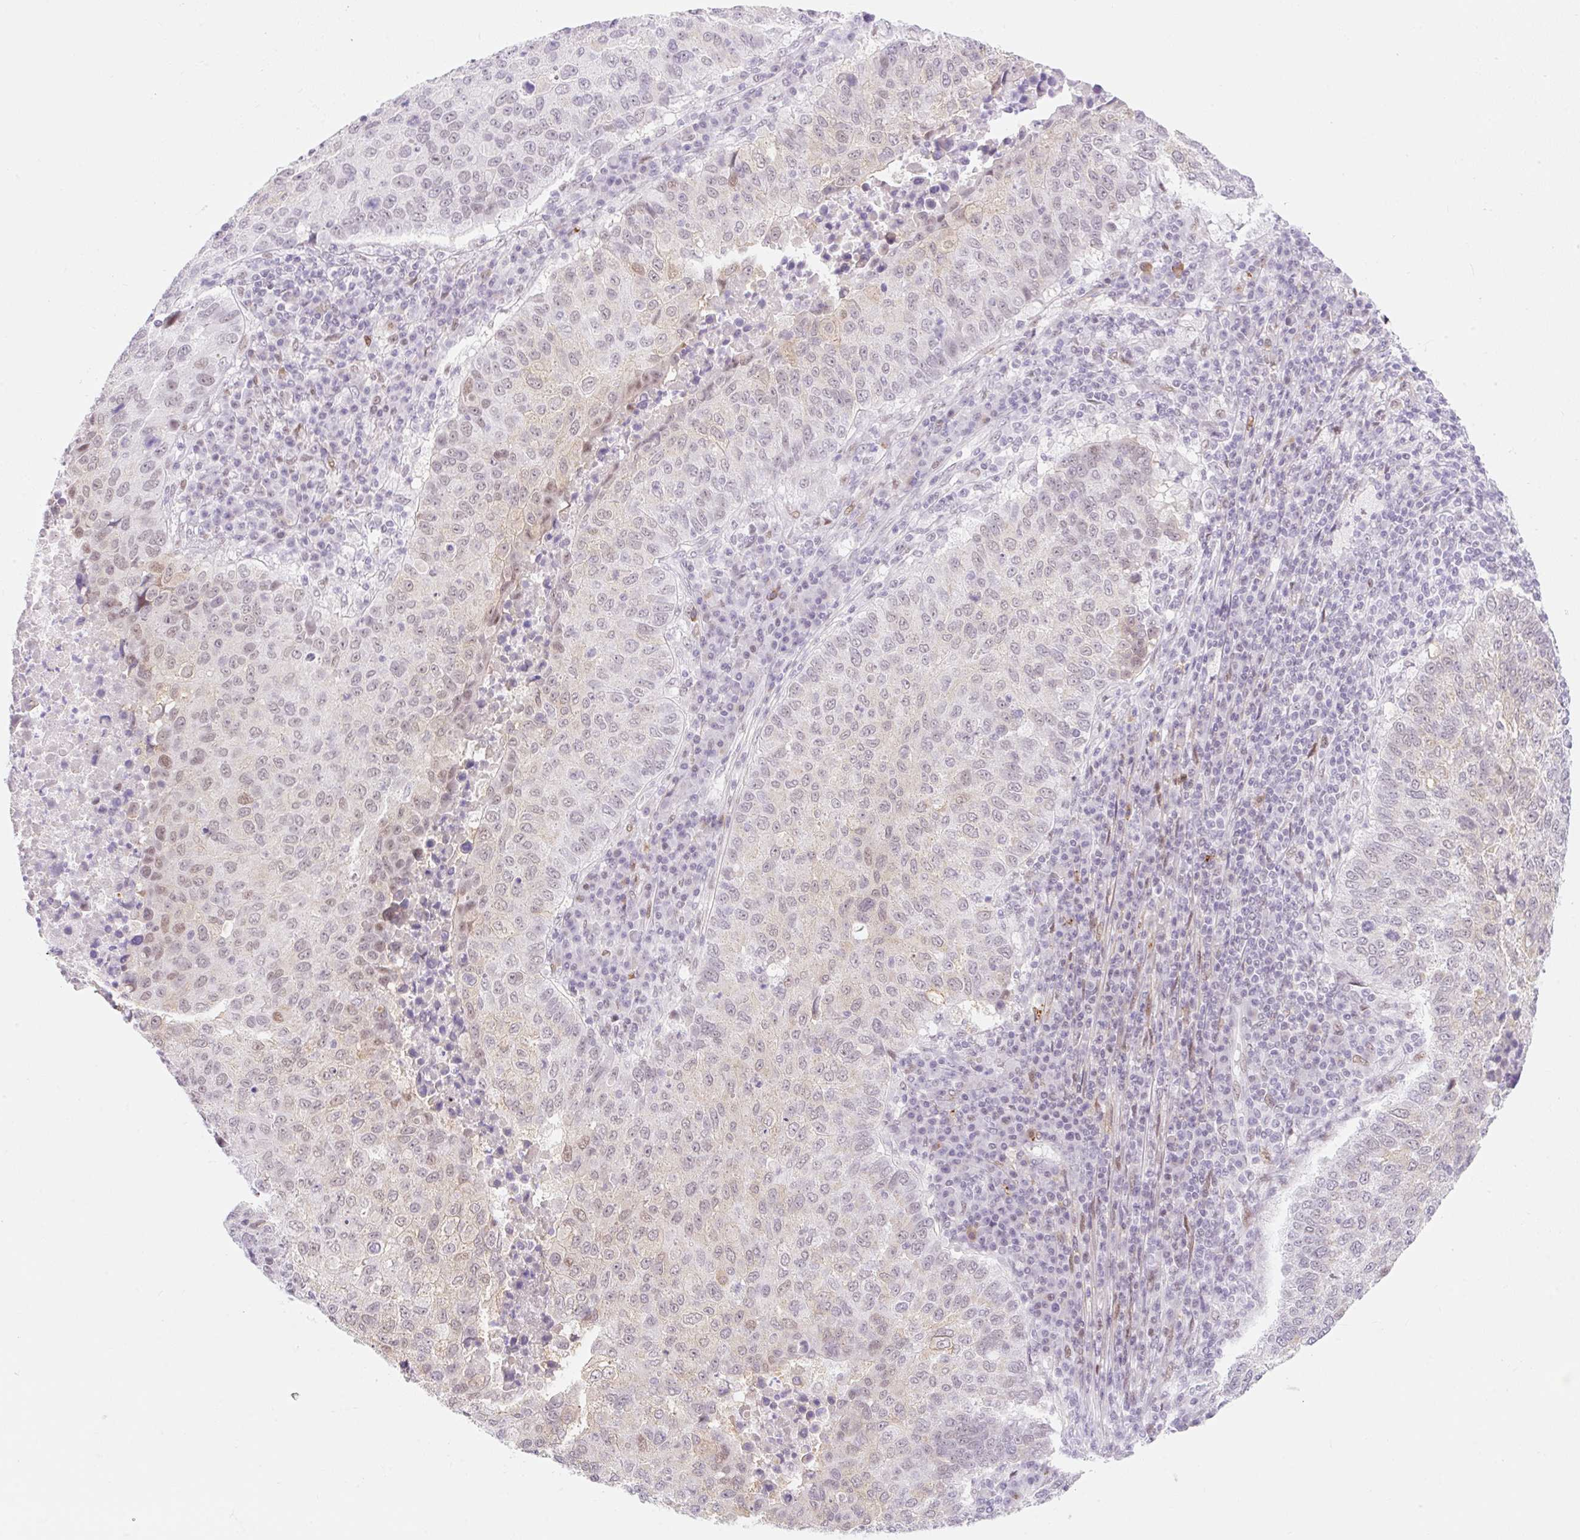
{"staining": {"intensity": "weak", "quantity": "<25%", "location": "nuclear"}, "tissue": "lung cancer", "cell_type": "Tumor cells", "image_type": "cancer", "snomed": [{"axis": "morphology", "description": "Squamous cell carcinoma, NOS"}, {"axis": "topography", "description": "Lung"}], "caption": "An immunohistochemistry image of lung cancer is shown. There is no staining in tumor cells of lung cancer.", "gene": "H2BW1", "patient": {"sex": "male", "age": 73}}